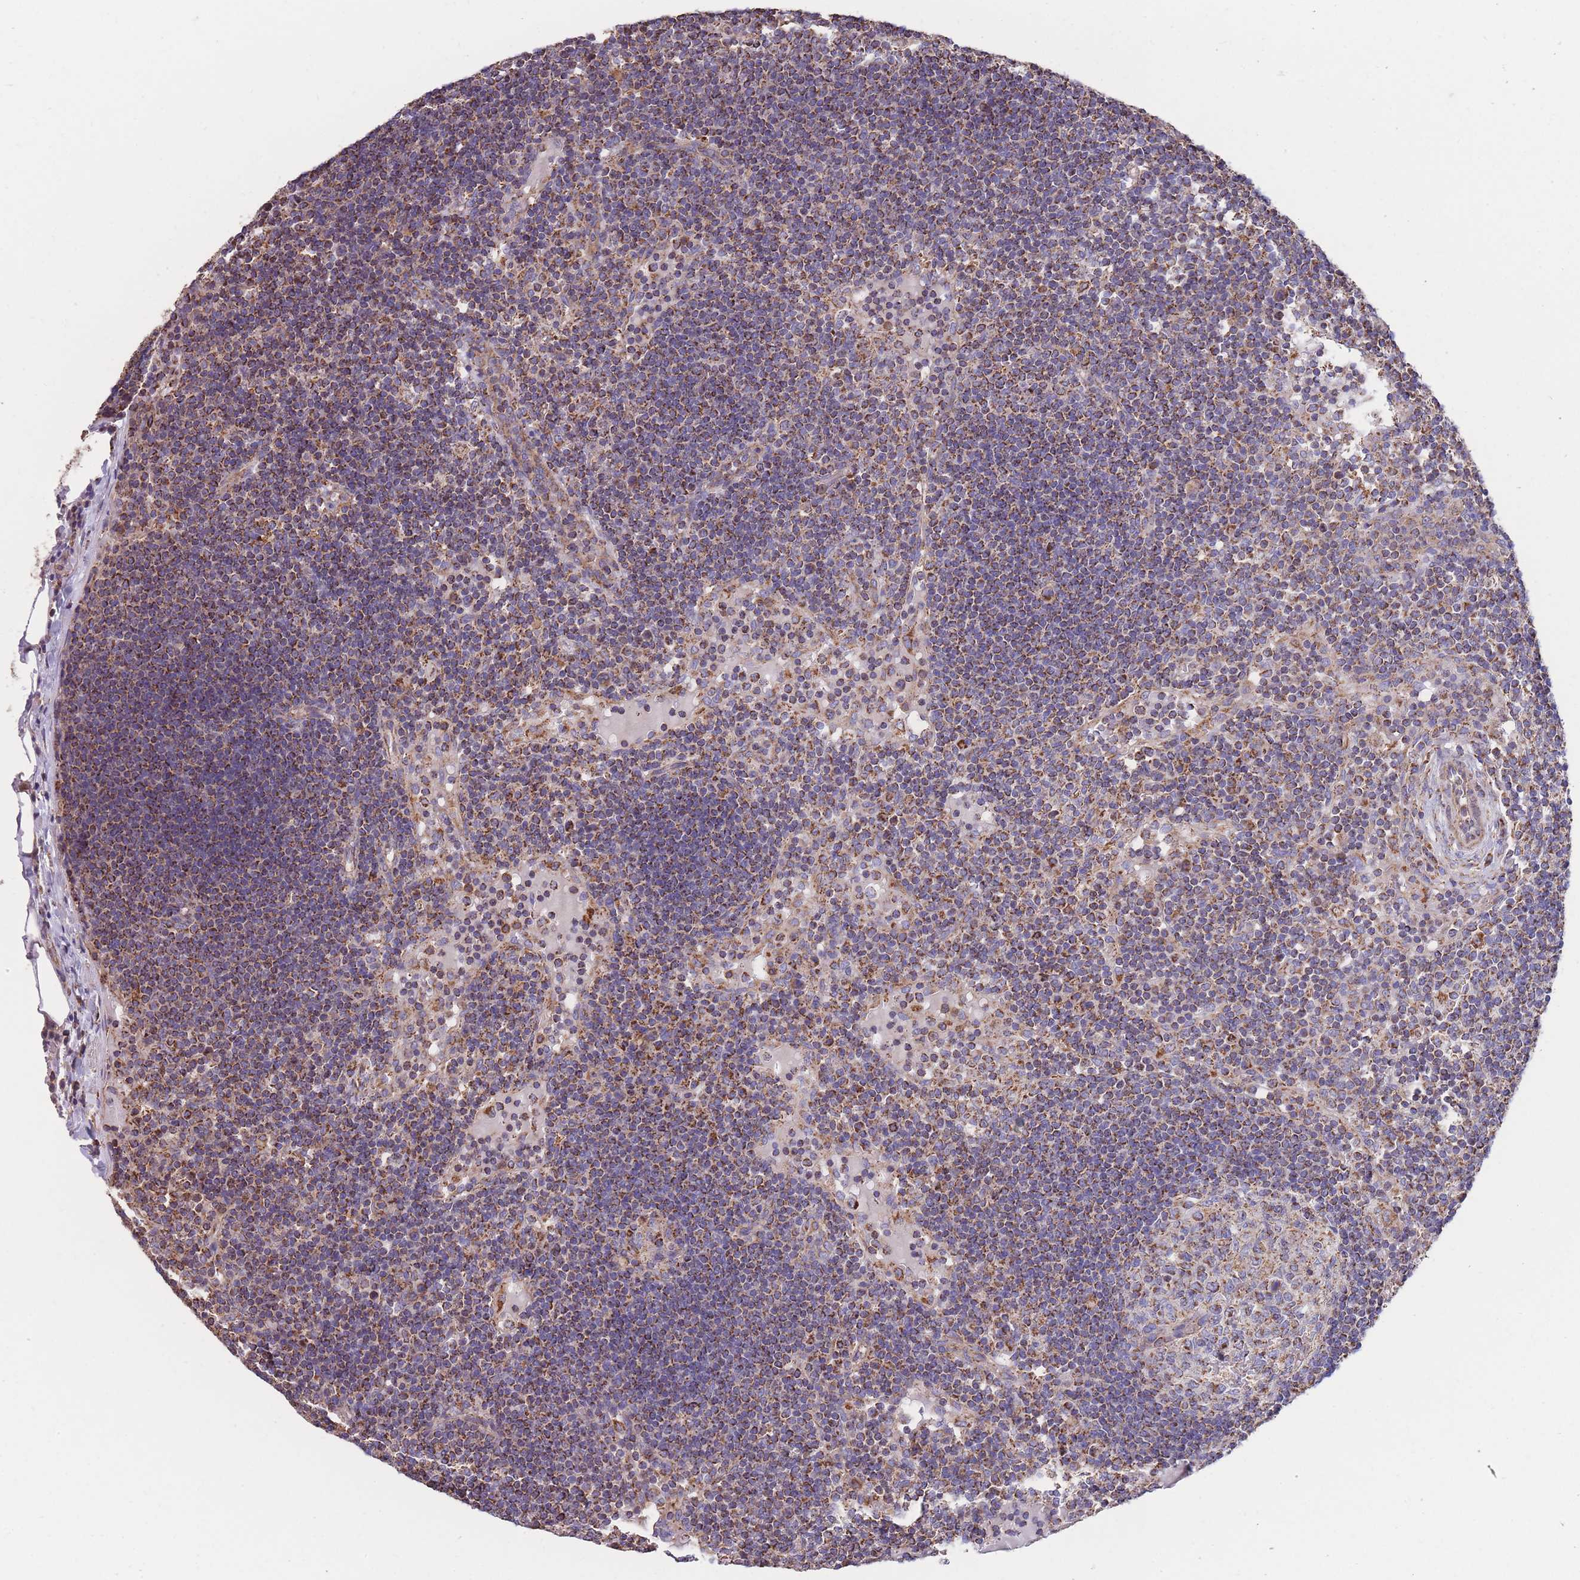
{"staining": {"intensity": "moderate", "quantity": ">75%", "location": "cytoplasmic/membranous"}, "tissue": "lymph node", "cell_type": "Germinal center cells", "image_type": "normal", "snomed": [{"axis": "morphology", "description": "Normal tissue, NOS"}, {"axis": "topography", "description": "Lymph node"}], "caption": "Immunohistochemical staining of unremarkable human lymph node exhibits medium levels of moderate cytoplasmic/membranous expression in approximately >75% of germinal center cells. Nuclei are stained in blue.", "gene": "FKBP8", "patient": {"sex": "male", "age": 53}}